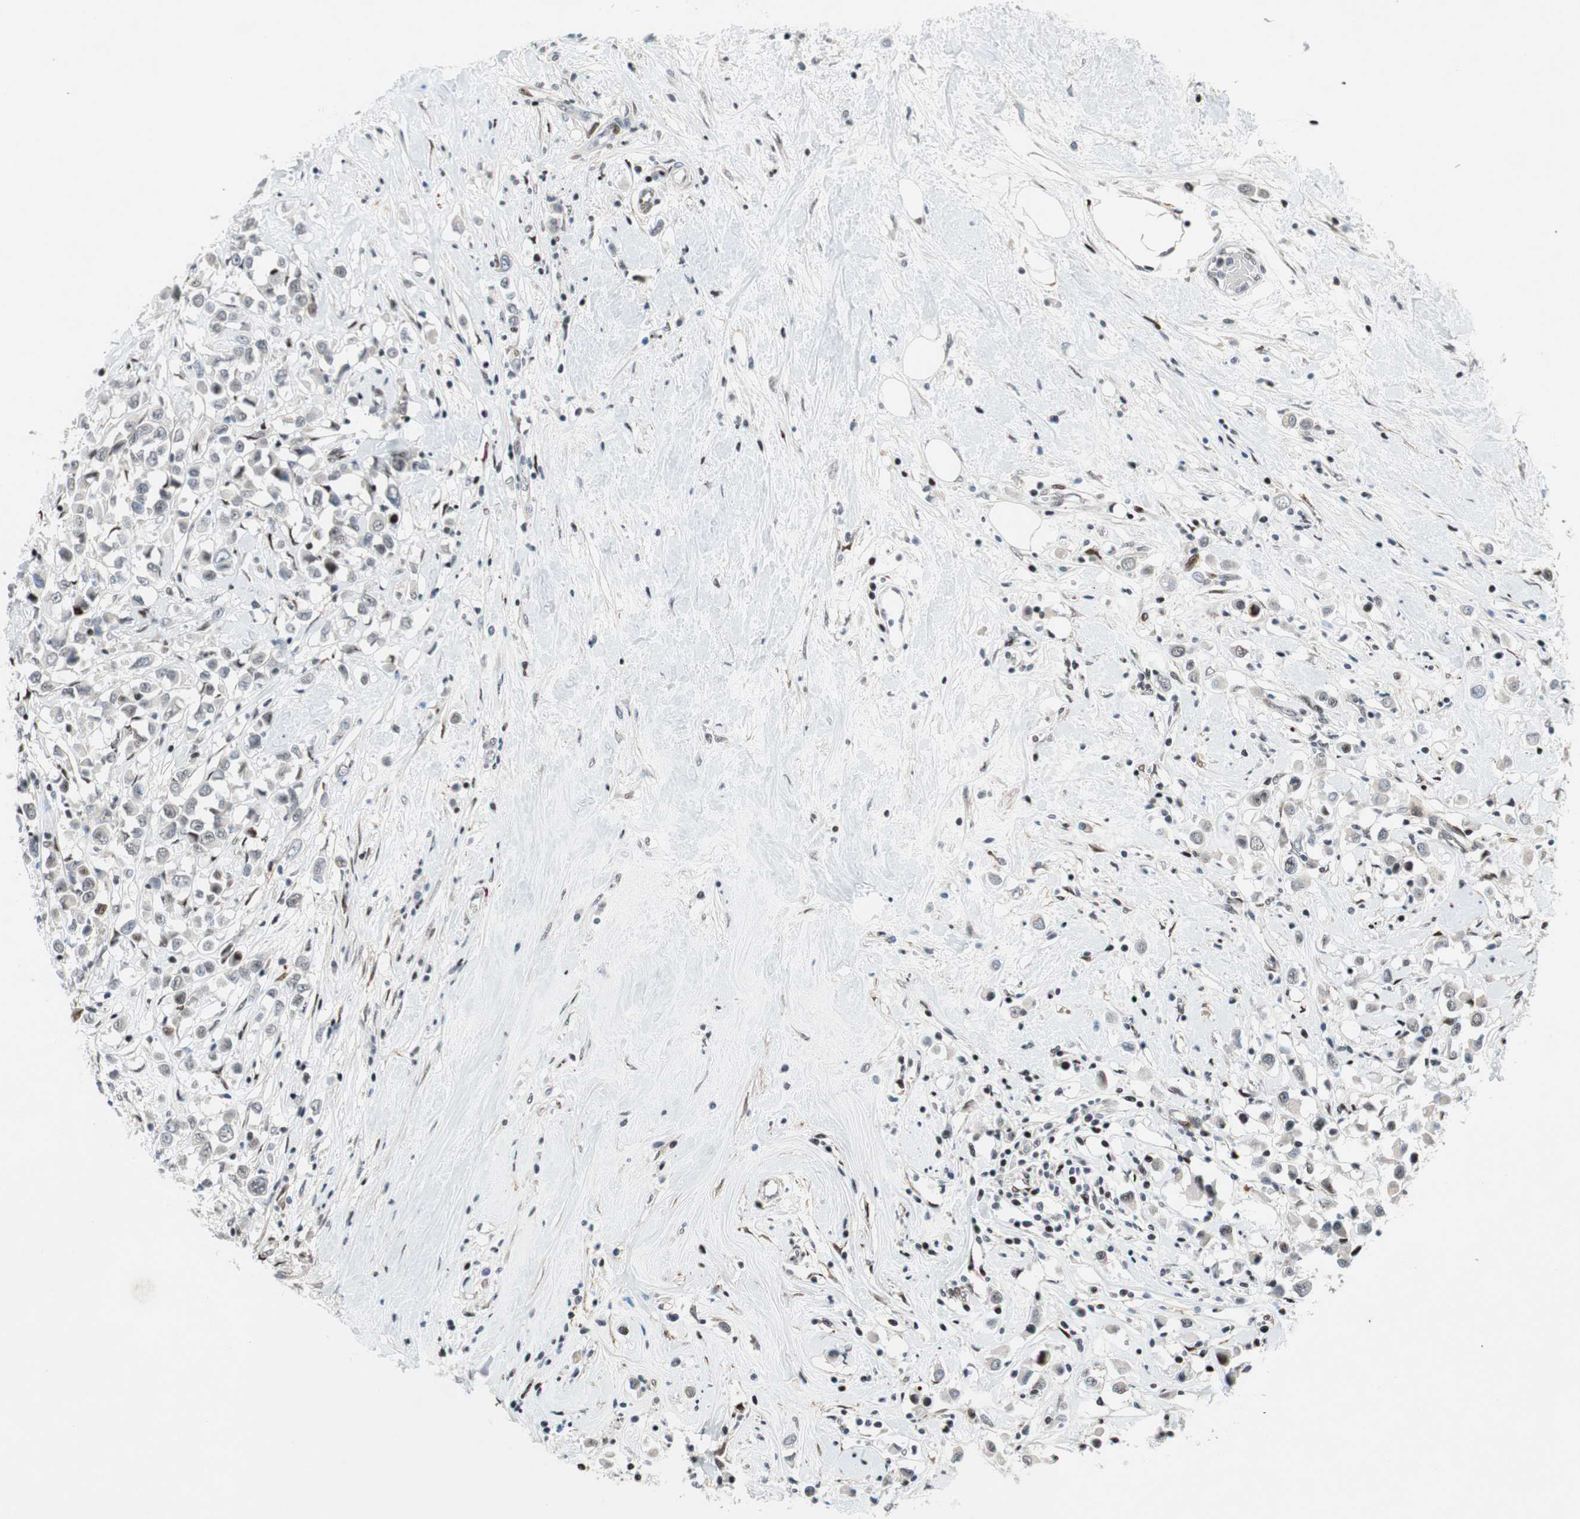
{"staining": {"intensity": "moderate", "quantity": "<25%", "location": "nuclear"}, "tissue": "breast cancer", "cell_type": "Tumor cells", "image_type": "cancer", "snomed": [{"axis": "morphology", "description": "Duct carcinoma"}, {"axis": "topography", "description": "Breast"}], "caption": "This photomicrograph demonstrates invasive ductal carcinoma (breast) stained with immunohistochemistry to label a protein in brown. The nuclear of tumor cells show moderate positivity for the protein. Nuclei are counter-stained blue.", "gene": "FBXO44", "patient": {"sex": "female", "age": 61}}